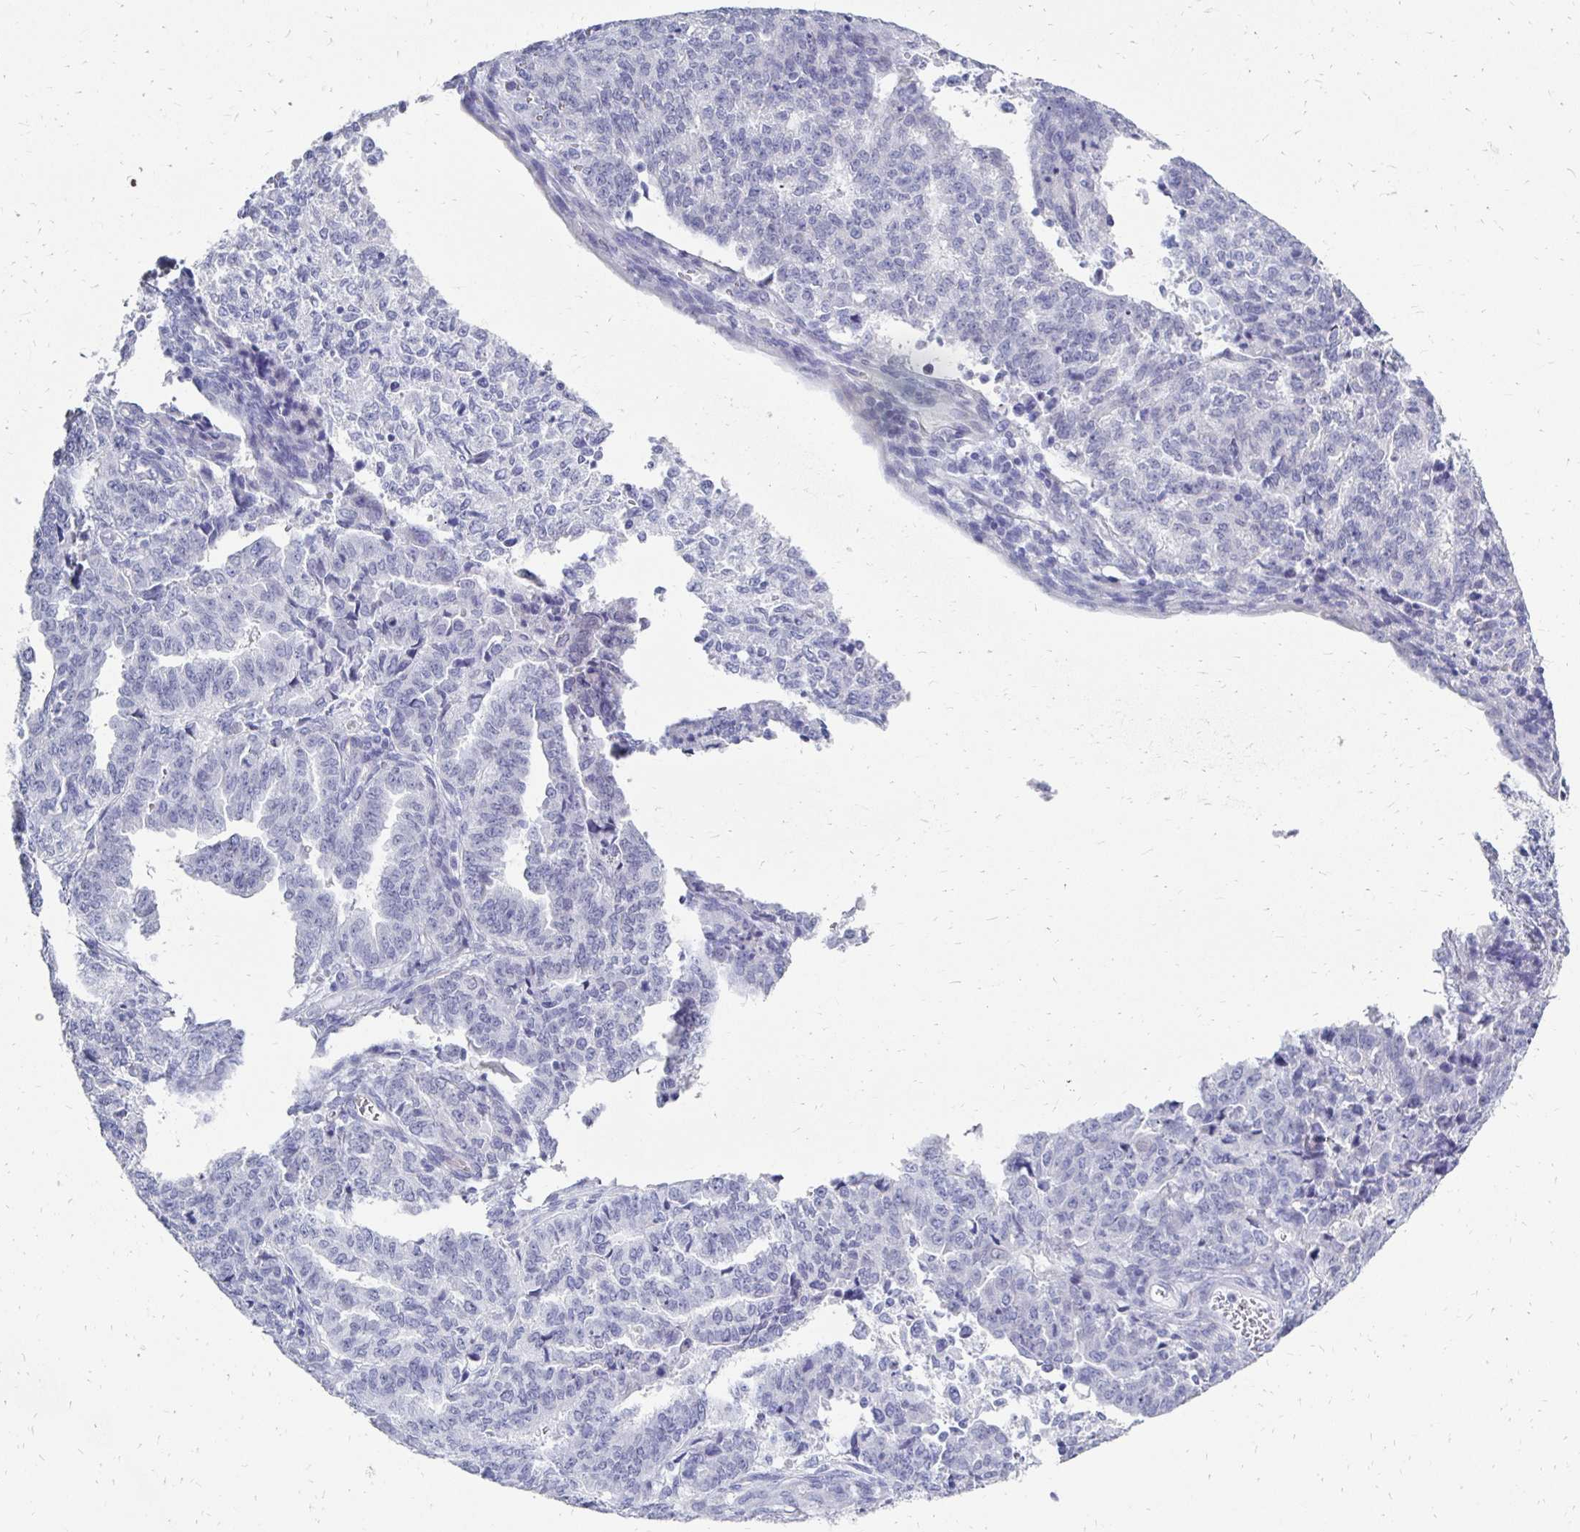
{"staining": {"intensity": "negative", "quantity": "none", "location": "none"}, "tissue": "endometrial cancer", "cell_type": "Tumor cells", "image_type": "cancer", "snomed": [{"axis": "morphology", "description": "Adenocarcinoma, NOS"}, {"axis": "topography", "description": "Endometrium"}], "caption": "Human endometrial adenocarcinoma stained for a protein using IHC displays no expression in tumor cells.", "gene": "SYCP3", "patient": {"sex": "female", "age": 50}}